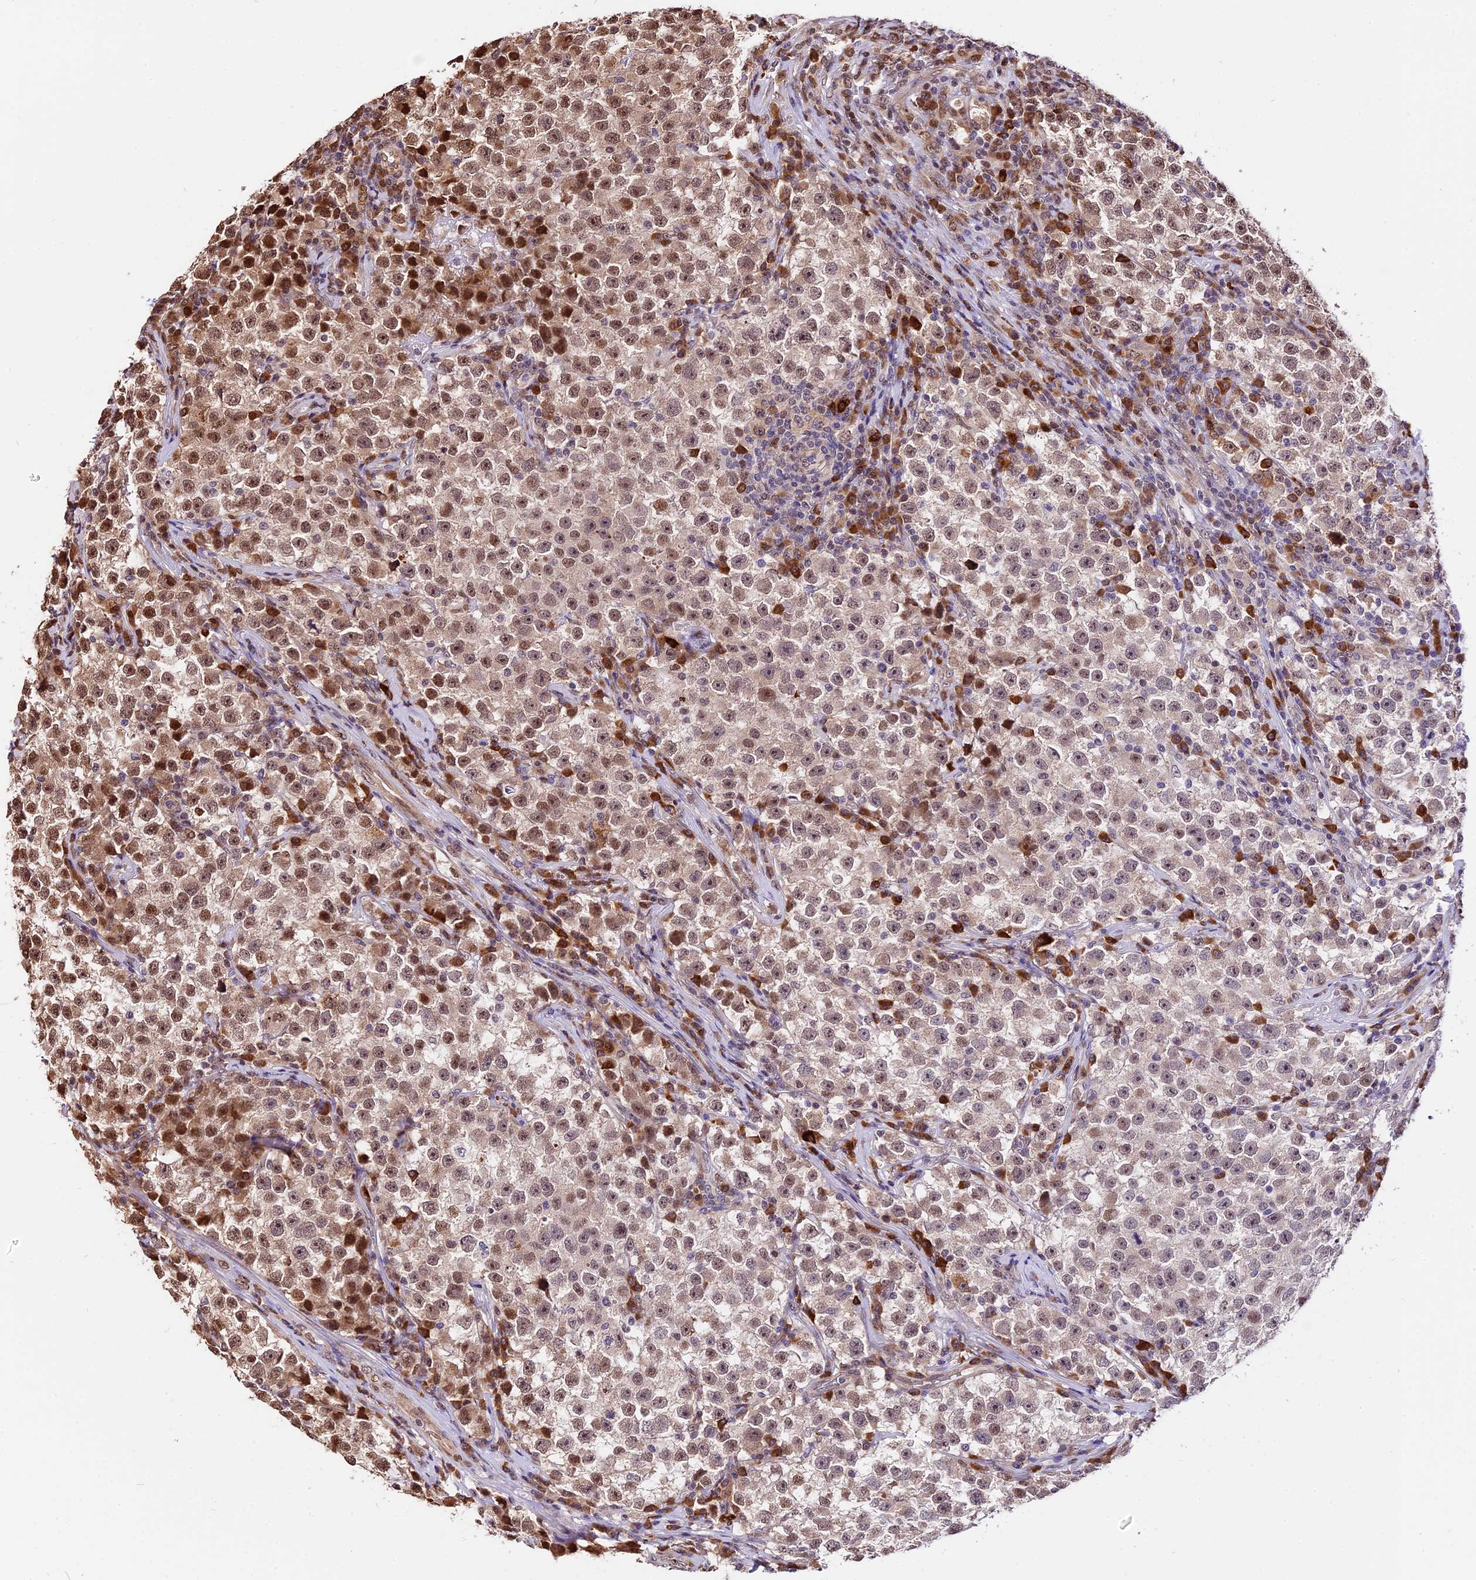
{"staining": {"intensity": "moderate", "quantity": "25%-75%", "location": "nuclear"}, "tissue": "testis cancer", "cell_type": "Tumor cells", "image_type": "cancer", "snomed": [{"axis": "morphology", "description": "Seminoma, NOS"}, {"axis": "topography", "description": "Testis"}], "caption": "Immunohistochemistry micrograph of neoplastic tissue: testis seminoma stained using immunohistochemistry (IHC) displays medium levels of moderate protein expression localized specifically in the nuclear of tumor cells, appearing as a nuclear brown color.", "gene": "HERPUD1", "patient": {"sex": "male", "age": 22}}